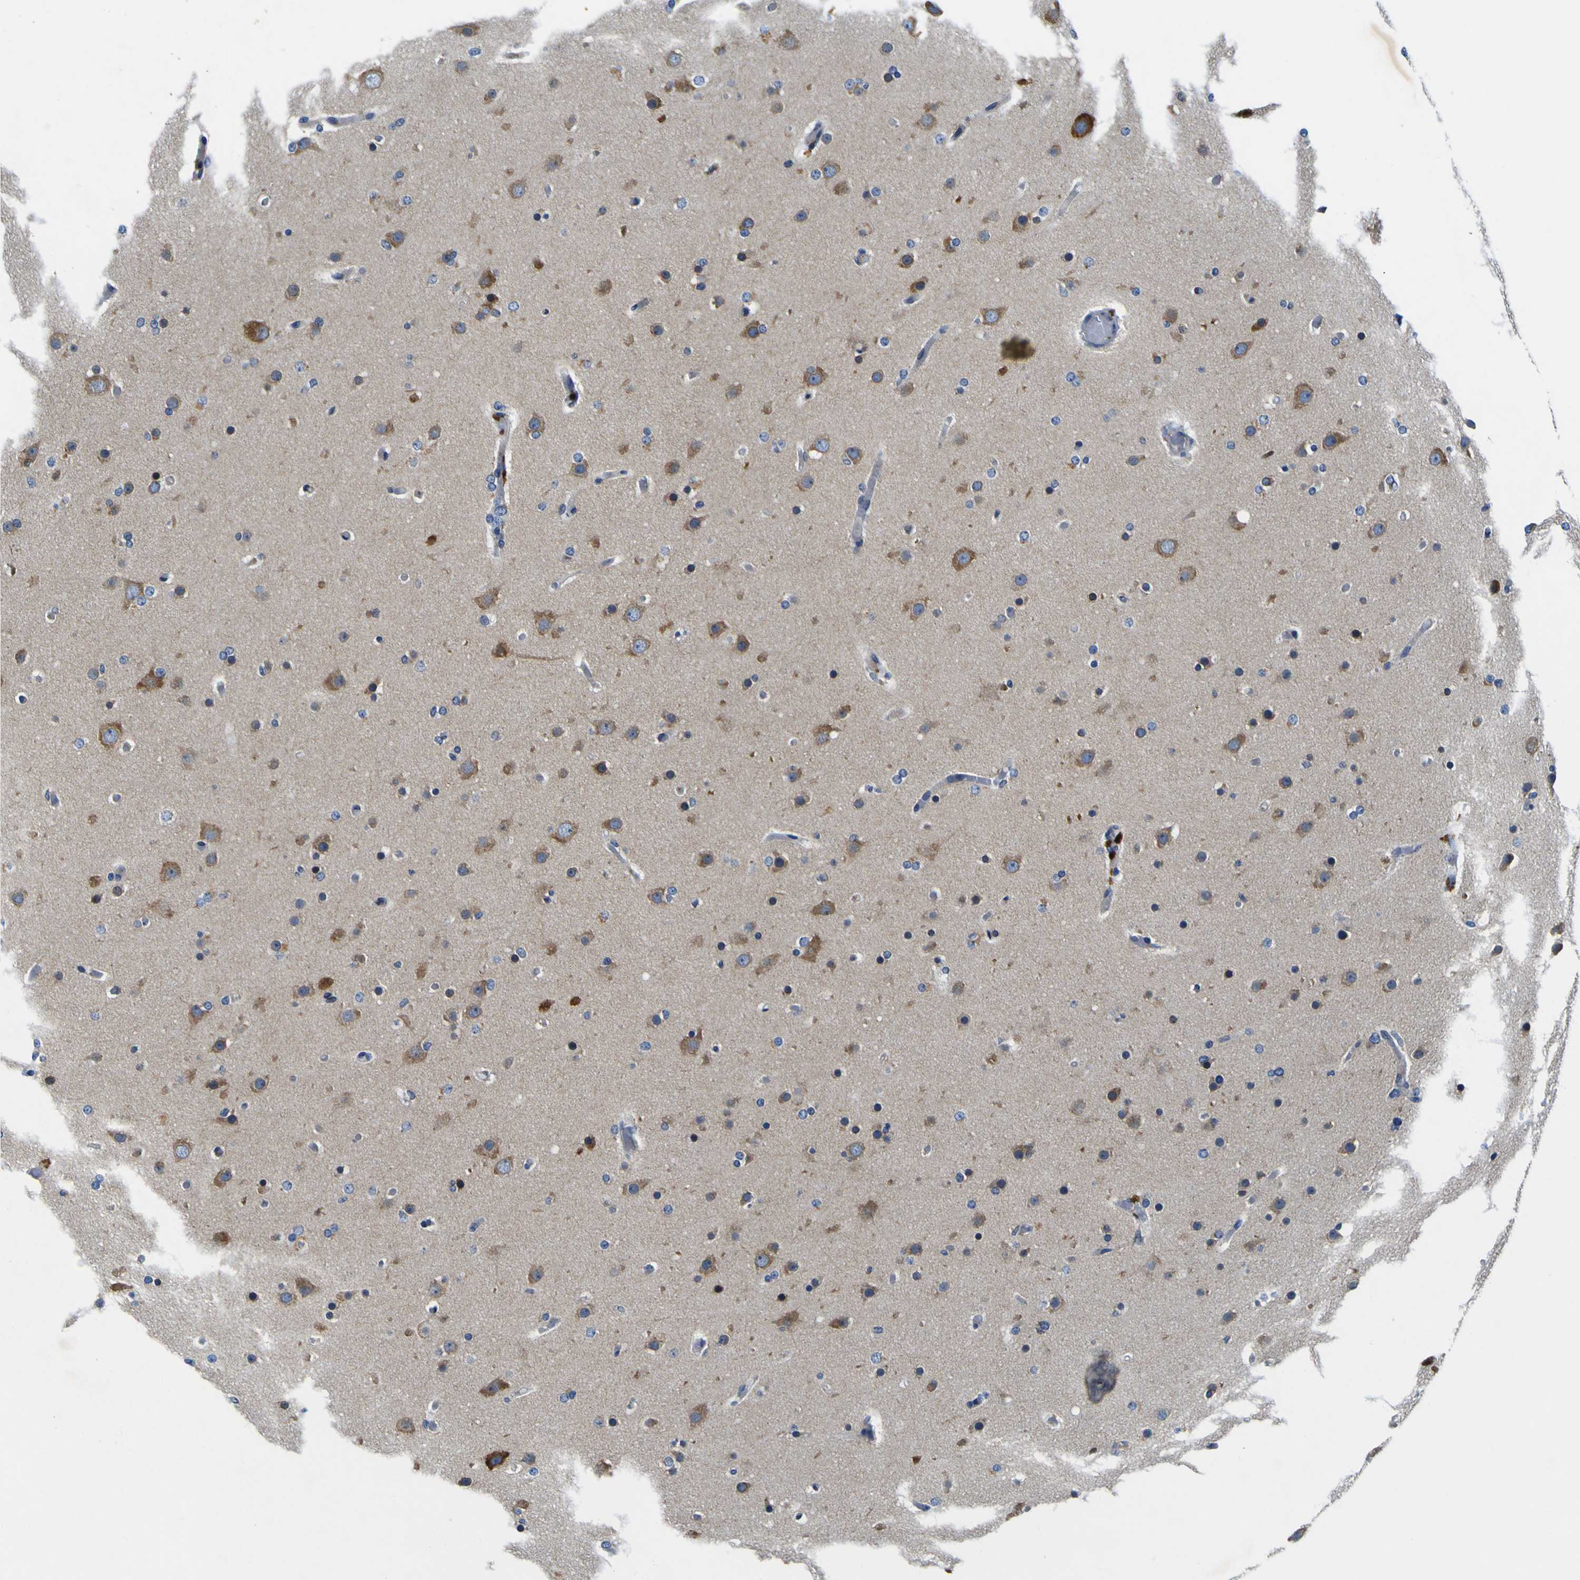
{"staining": {"intensity": "weak", "quantity": "25%-75%", "location": "cytoplasmic/membranous"}, "tissue": "glioma", "cell_type": "Tumor cells", "image_type": "cancer", "snomed": [{"axis": "morphology", "description": "Glioma, malignant, High grade"}, {"axis": "topography", "description": "Cerebral cortex"}], "caption": "Immunohistochemical staining of human glioma displays low levels of weak cytoplasmic/membranous protein staining in approximately 25%-75% of tumor cells.", "gene": "EPHB4", "patient": {"sex": "female", "age": 36}}